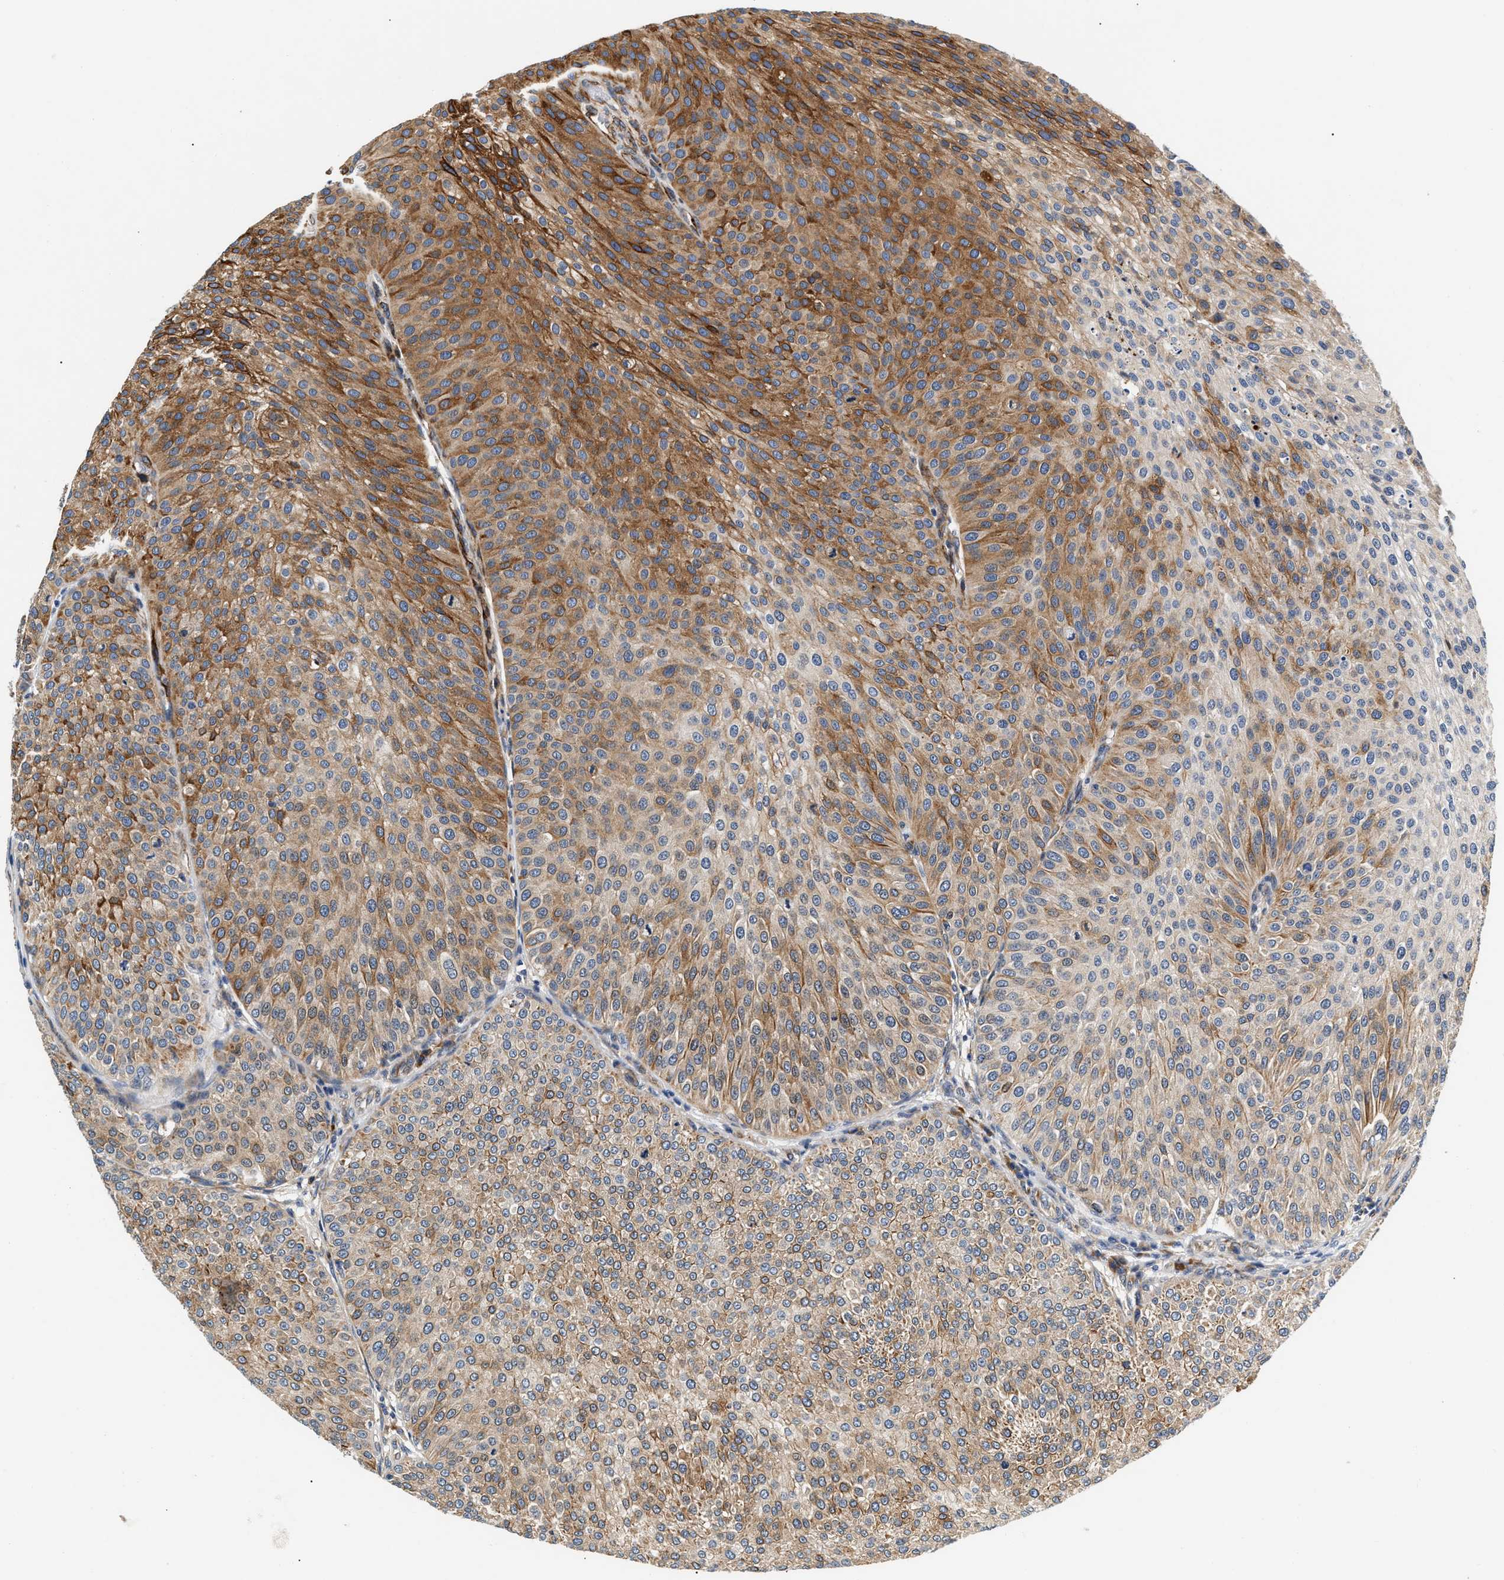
{"staining": {"intensity": "strong", "quantity": "25%-75%", "location": "cytoplasmic/membranous"}, "tissue": "urothelial cancer", "cell_type": "Tumor cells", "image_type": "cancer", "snomed": [{"axis": "morphology", "description": "Urothelial carcinoma, Low grade"}, {"axis": "topography", "description": "Smooth muscle"}, {"axis": "topography", "description": "Urinary bladder"}], "caption": "Immunohistochemistry (IHC) of urothelial cancer displays high levels of strong cytoplasmic/membranous expression in approximately 25%-75% of tumor cells. (Brightfield microscopy of DAB IHC at high magnification).", "gene": "IFT74", "patient": {"sex": "male", "age": 60}}